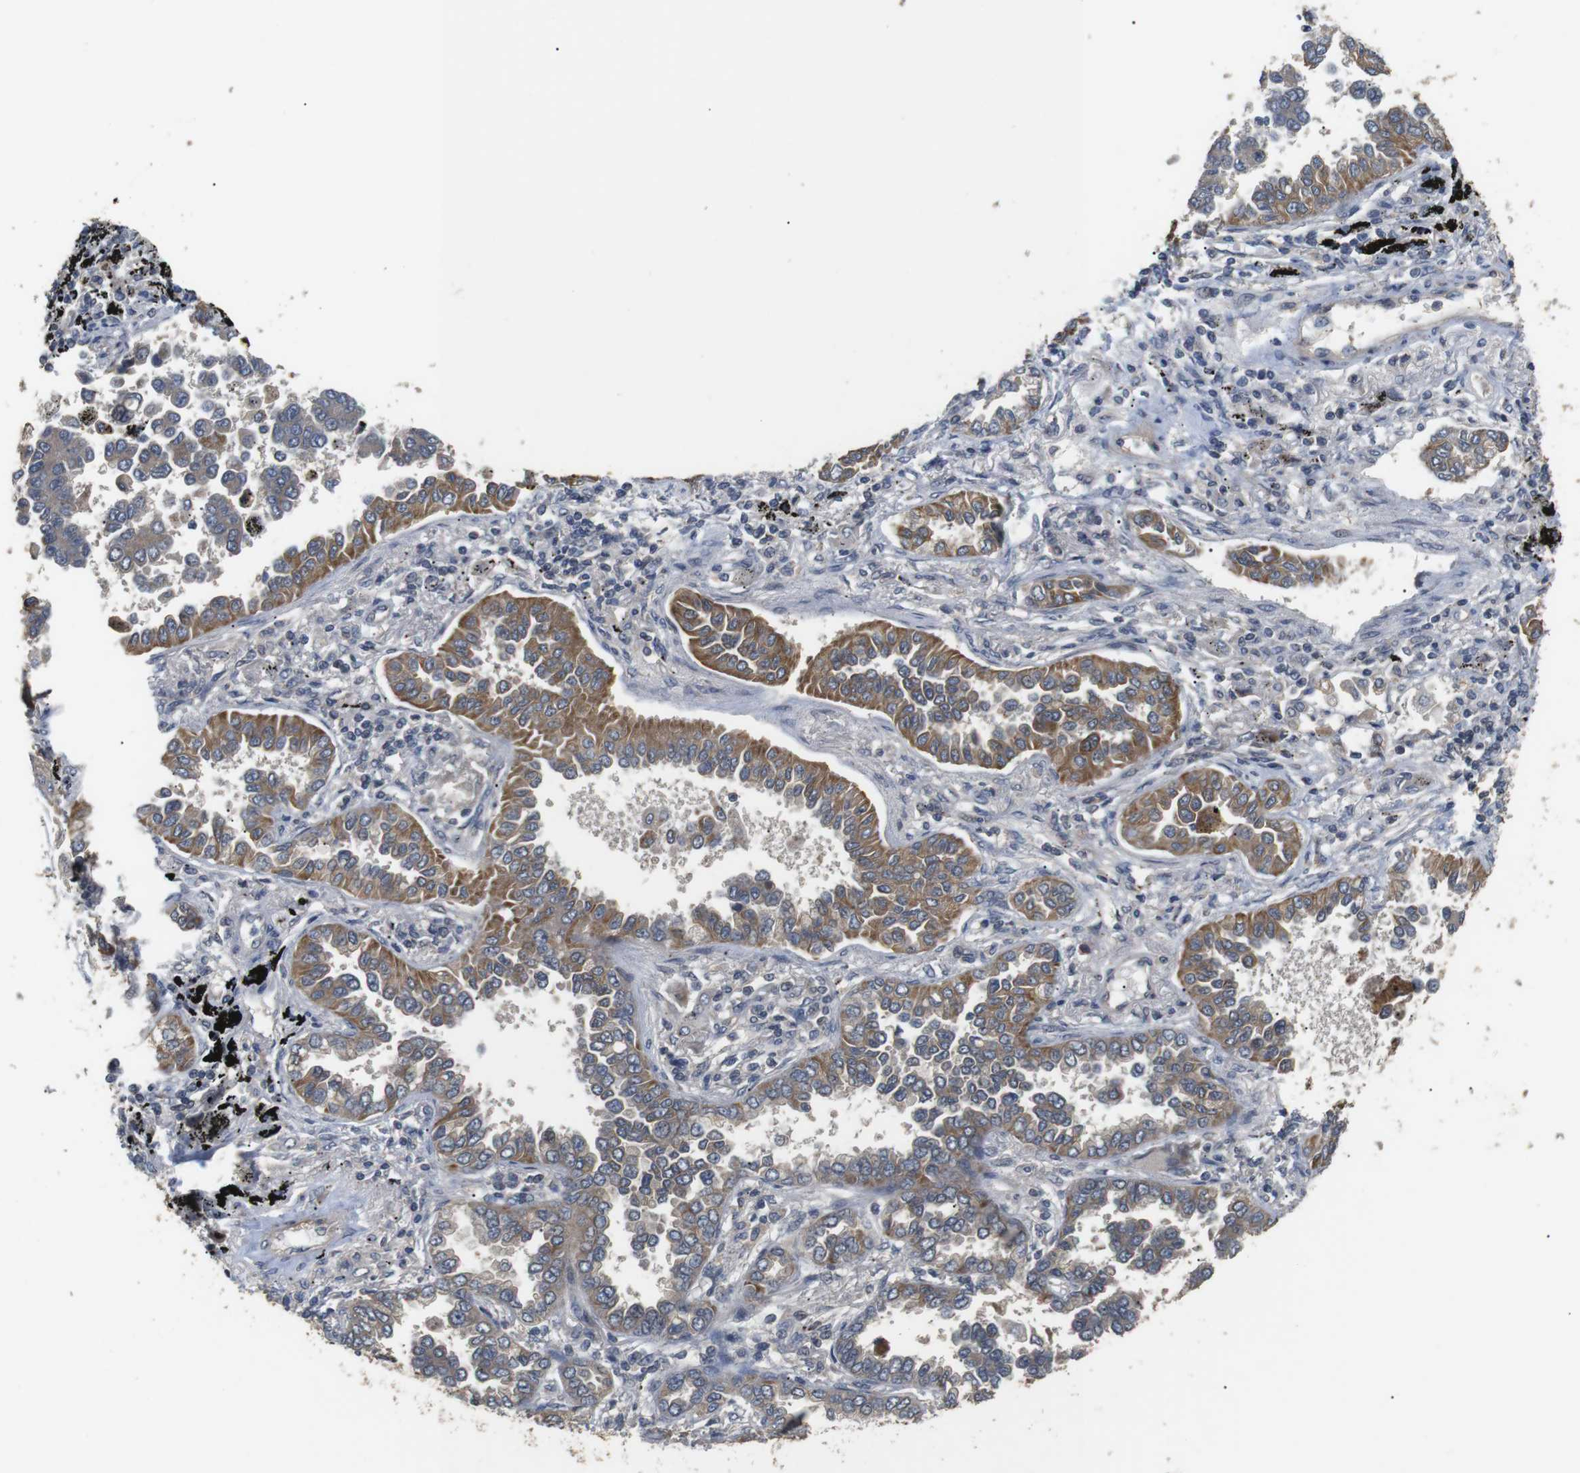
{"staining": {"intensity": "moderate", "quantity": ">75%", "location": "cytoplasmic/membranous"}, "tissue": "lung cancer", "cell_type": "Tumor cells", "image_type": "cancer", "snomed": [{"axis": "morphology", "description": "Normal tissue, NOS"}, {"axis": "morphology", "description": "Adenocarcinoma, NOS"}, {"axis": "topography", "description": "Lung"}], "caption": "The photomicrograph exhibits a brown stain indicating the presence of a protein in the cytoplasmic/membranous of tumor cells in lung adenocarcinoma.", "gene": "ADGRL3", "patient": {"sex": "male", "age": 59}}